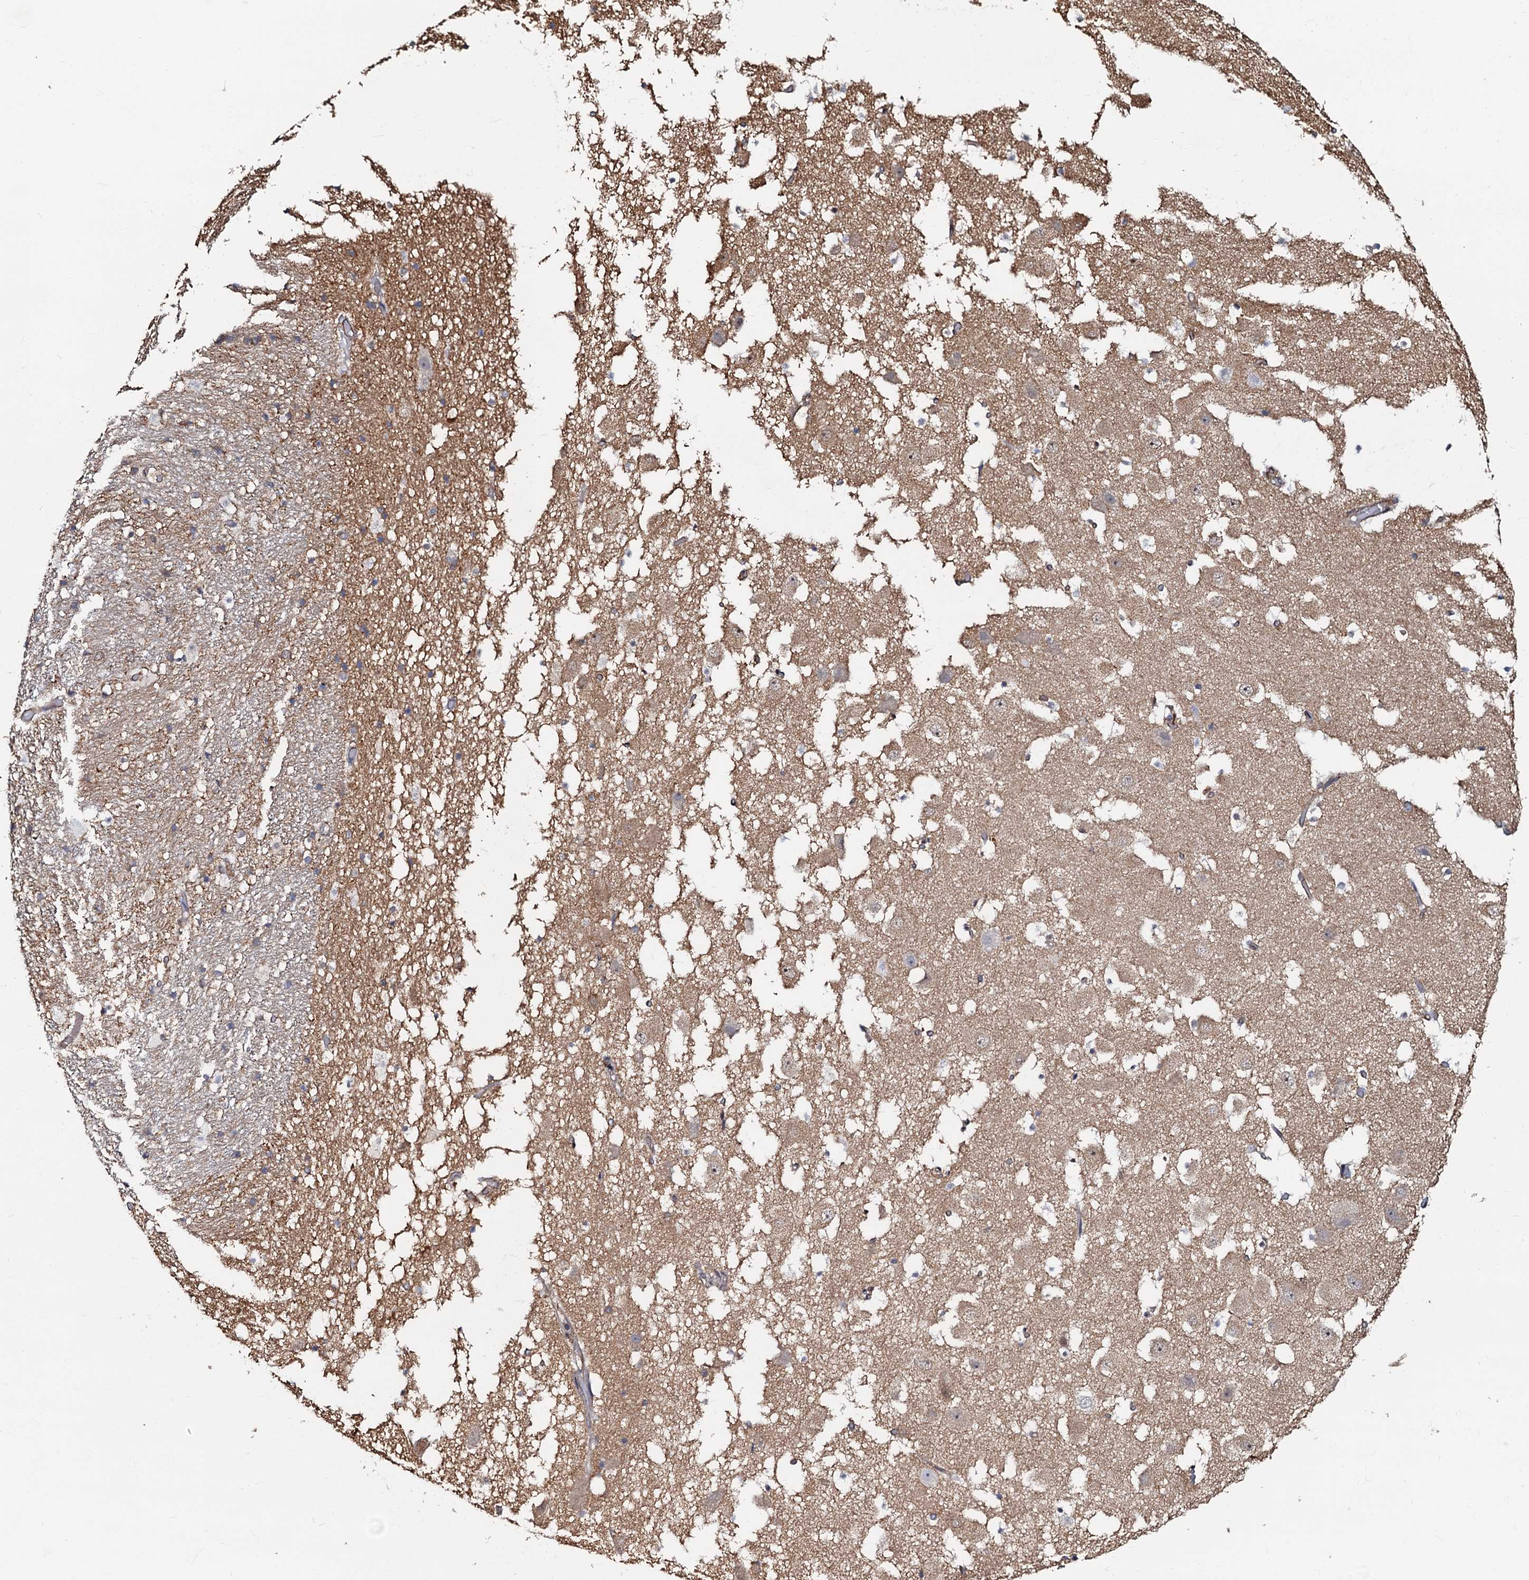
{"staining": {"intensity": "negative", "quantity": "none", "location": "none"}, "tissue": "hippocampus", "cell_type": "Glial cells", "image_type": "normal", "snomed": [{"axis": "morphology", "description": "Normal tissue, NOS"}, {"axis": "topography", "description": "Hippocampus"}], "caption": "The photomicrograph exhibits no staining of glial cells in unremarkable hippocampus.", "gene": "OSBP", "patient": {"sex": "female", "age": 52}}